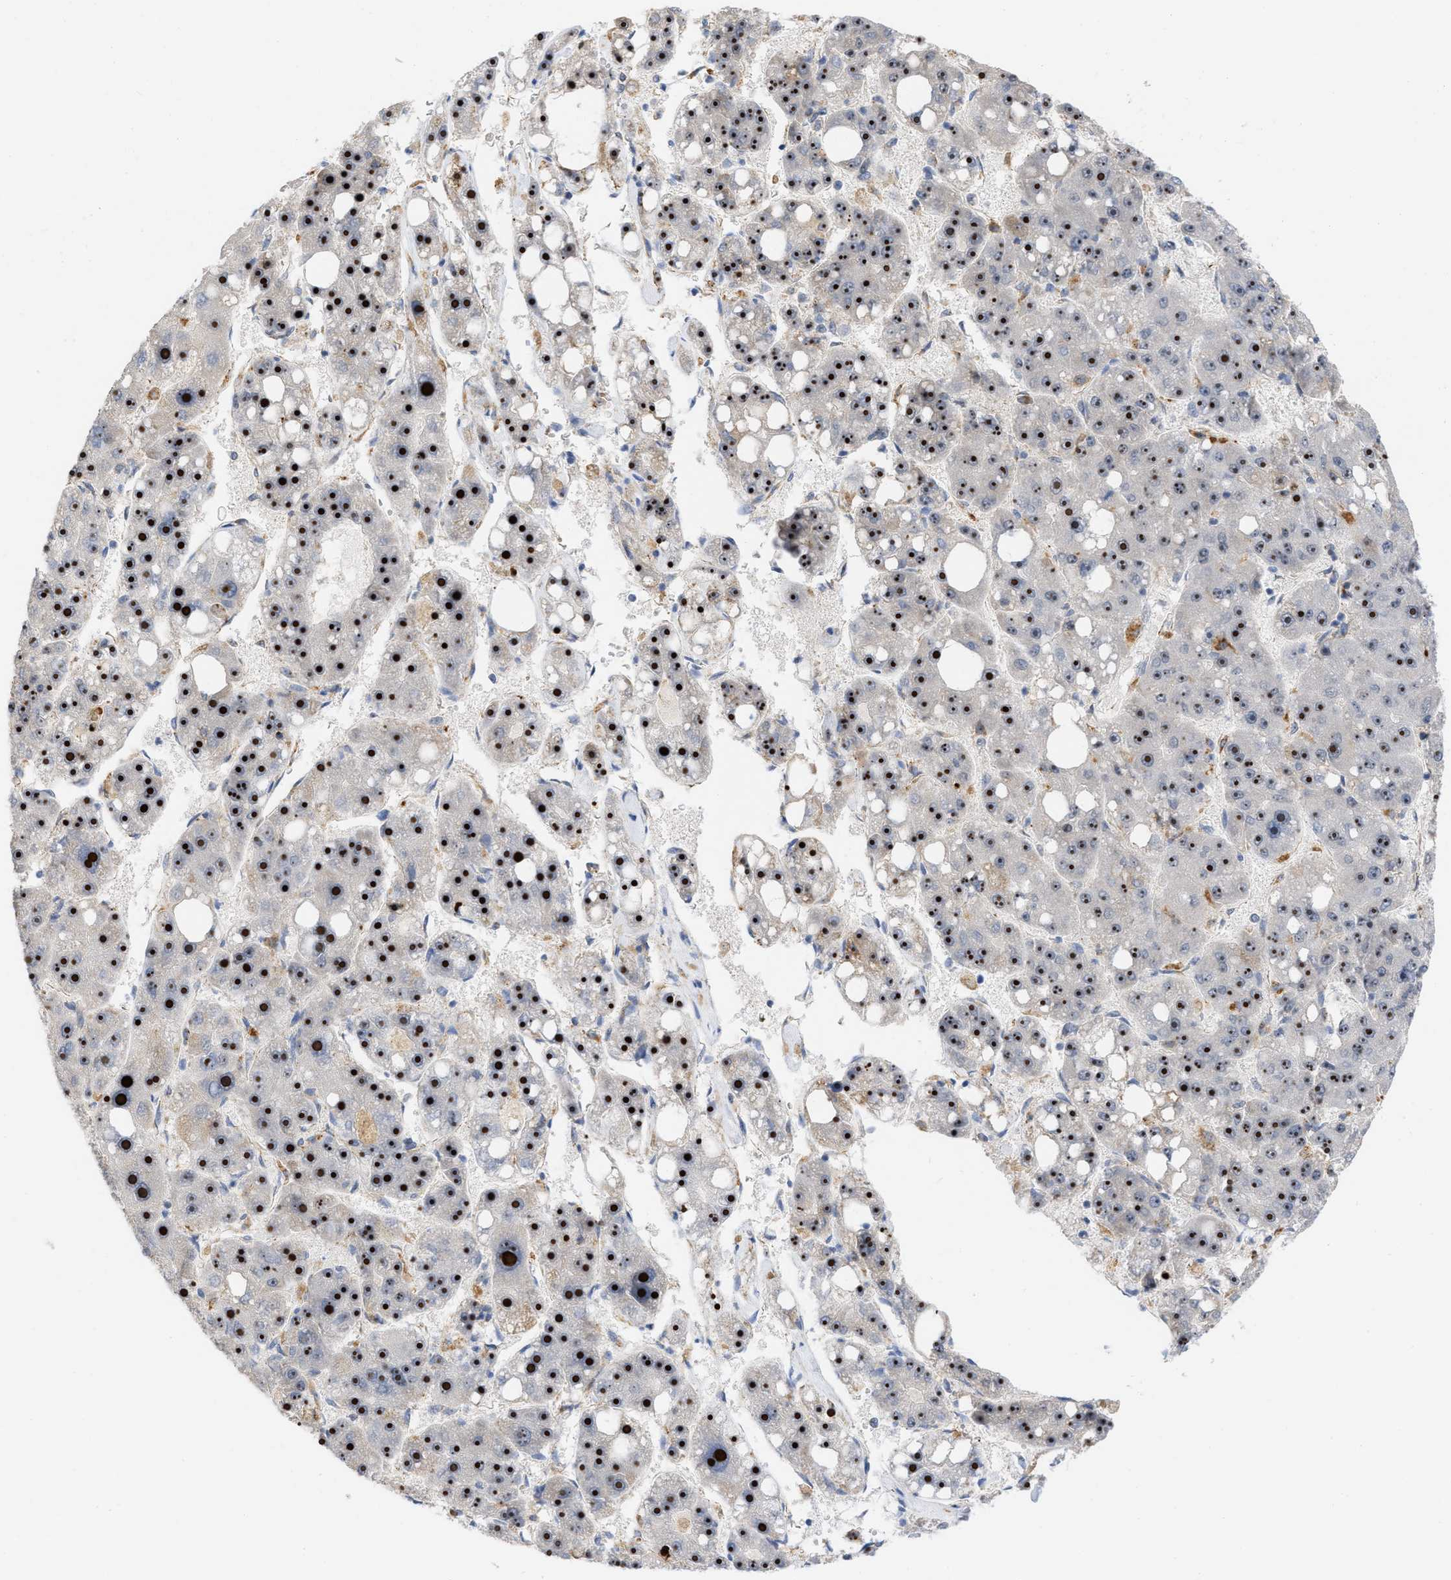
{"staining": {"intensity": "strong", "quantity": ">75%", "location": "nuclear"}, "tissue": "liver cancer", "cell_type": "Tumor cells", "image_type": "cancer", "snomed": [{"axis": "morphology", "description": "Carcinoma, Hepatocellular, NOS"}, {"axis": "topography", "description": "Liver"}], "caption": "Immunohistochemical staining of liver hepatocellular carcinoma demonstrates high levels of strong nuclear positivity in about >75% of tumor cells. Nuclei are stained in blue.", "gene": "ELAC2", "patient": {"sex": "female", "age": 61}}